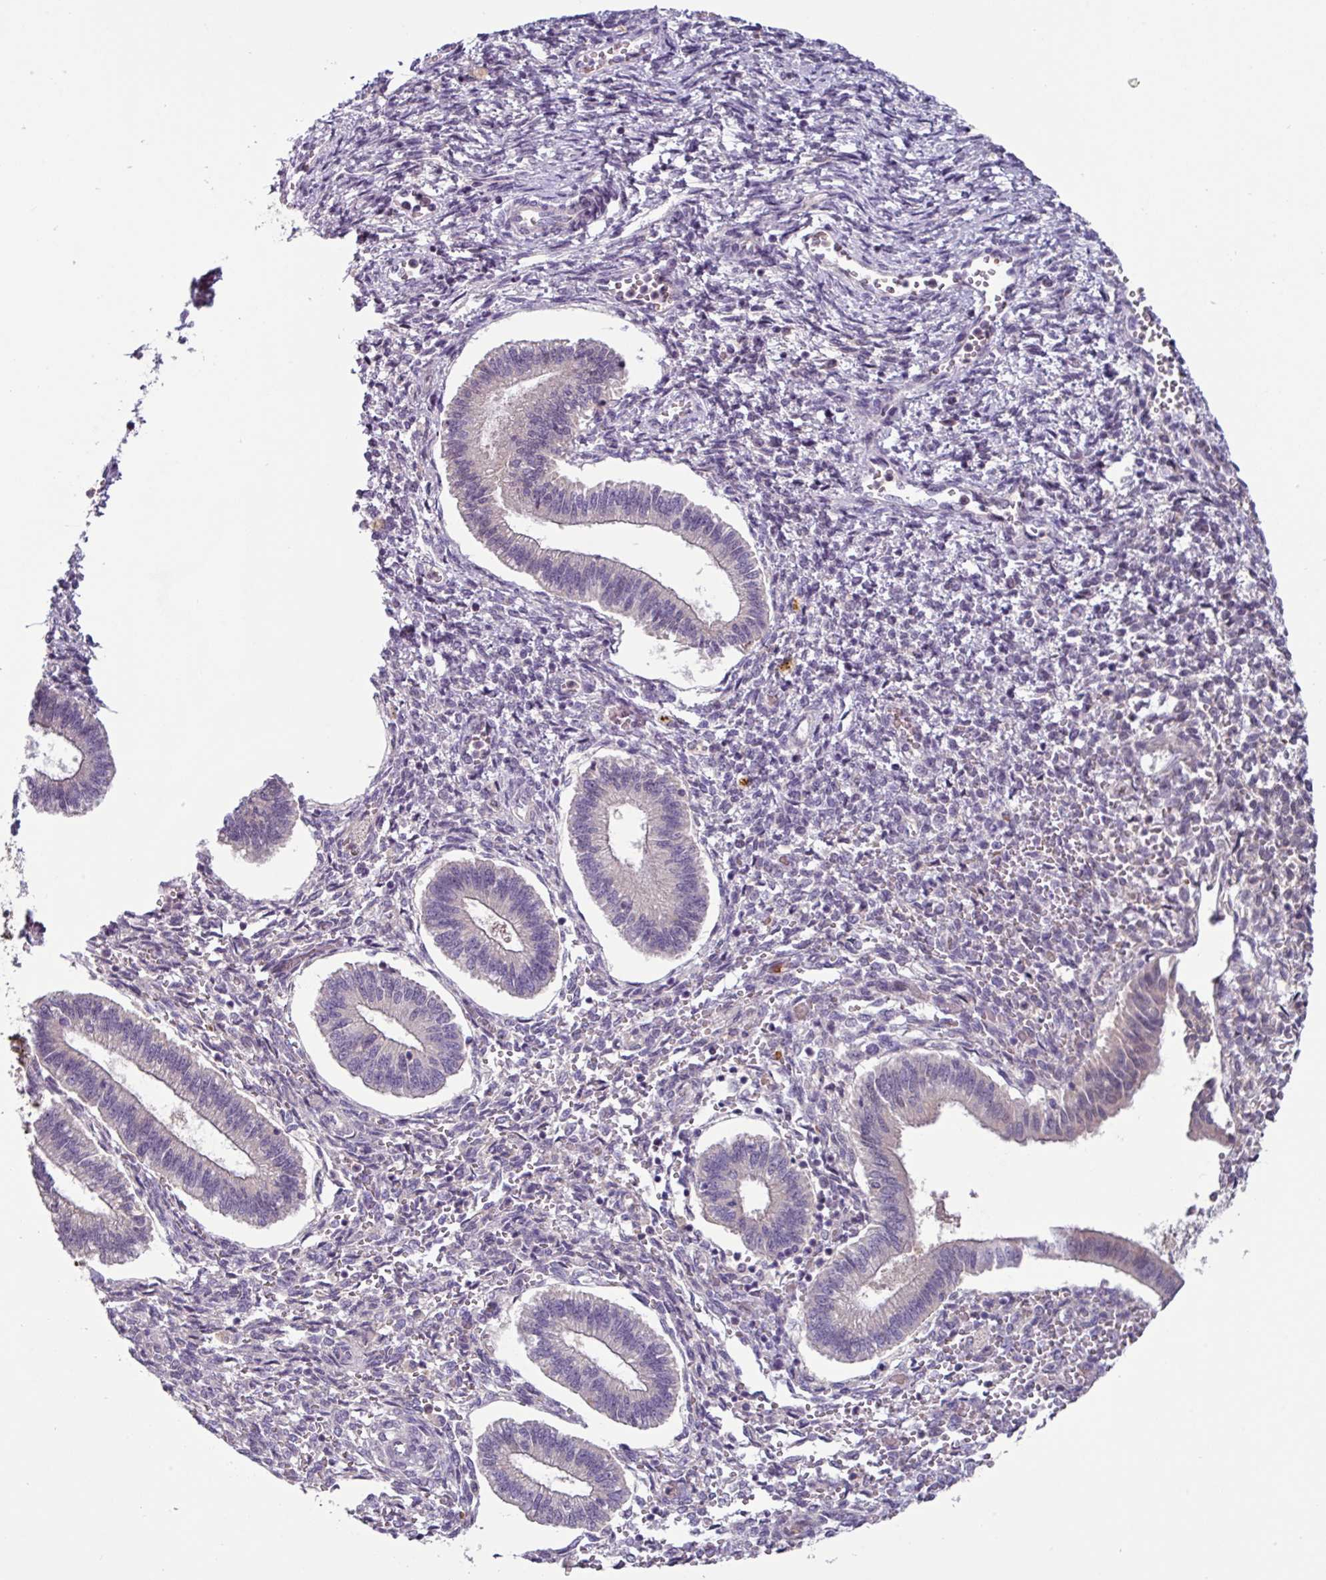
{"staining": {"intensity": "moderate", "quantity": "<25%", "location": "cytoplasmic/membranous"}, "tissue": "endometrium", "cell_type": "Cells in endometrial stroma", "image_type": "normal", "snomed": [{"axis": "morphology", "description": "Normal tissue, NOS"}, {"axis": "topography", "description": "Endometrium"}], "caption": "Endometrium stained with immunohistochemistry demonstrates moderate cytoplasmic/membranous expression in about <25% of cells in endometrial stroma.", "gene": "SLC5A10", "patient": {"sex": "female", "age": 25}}